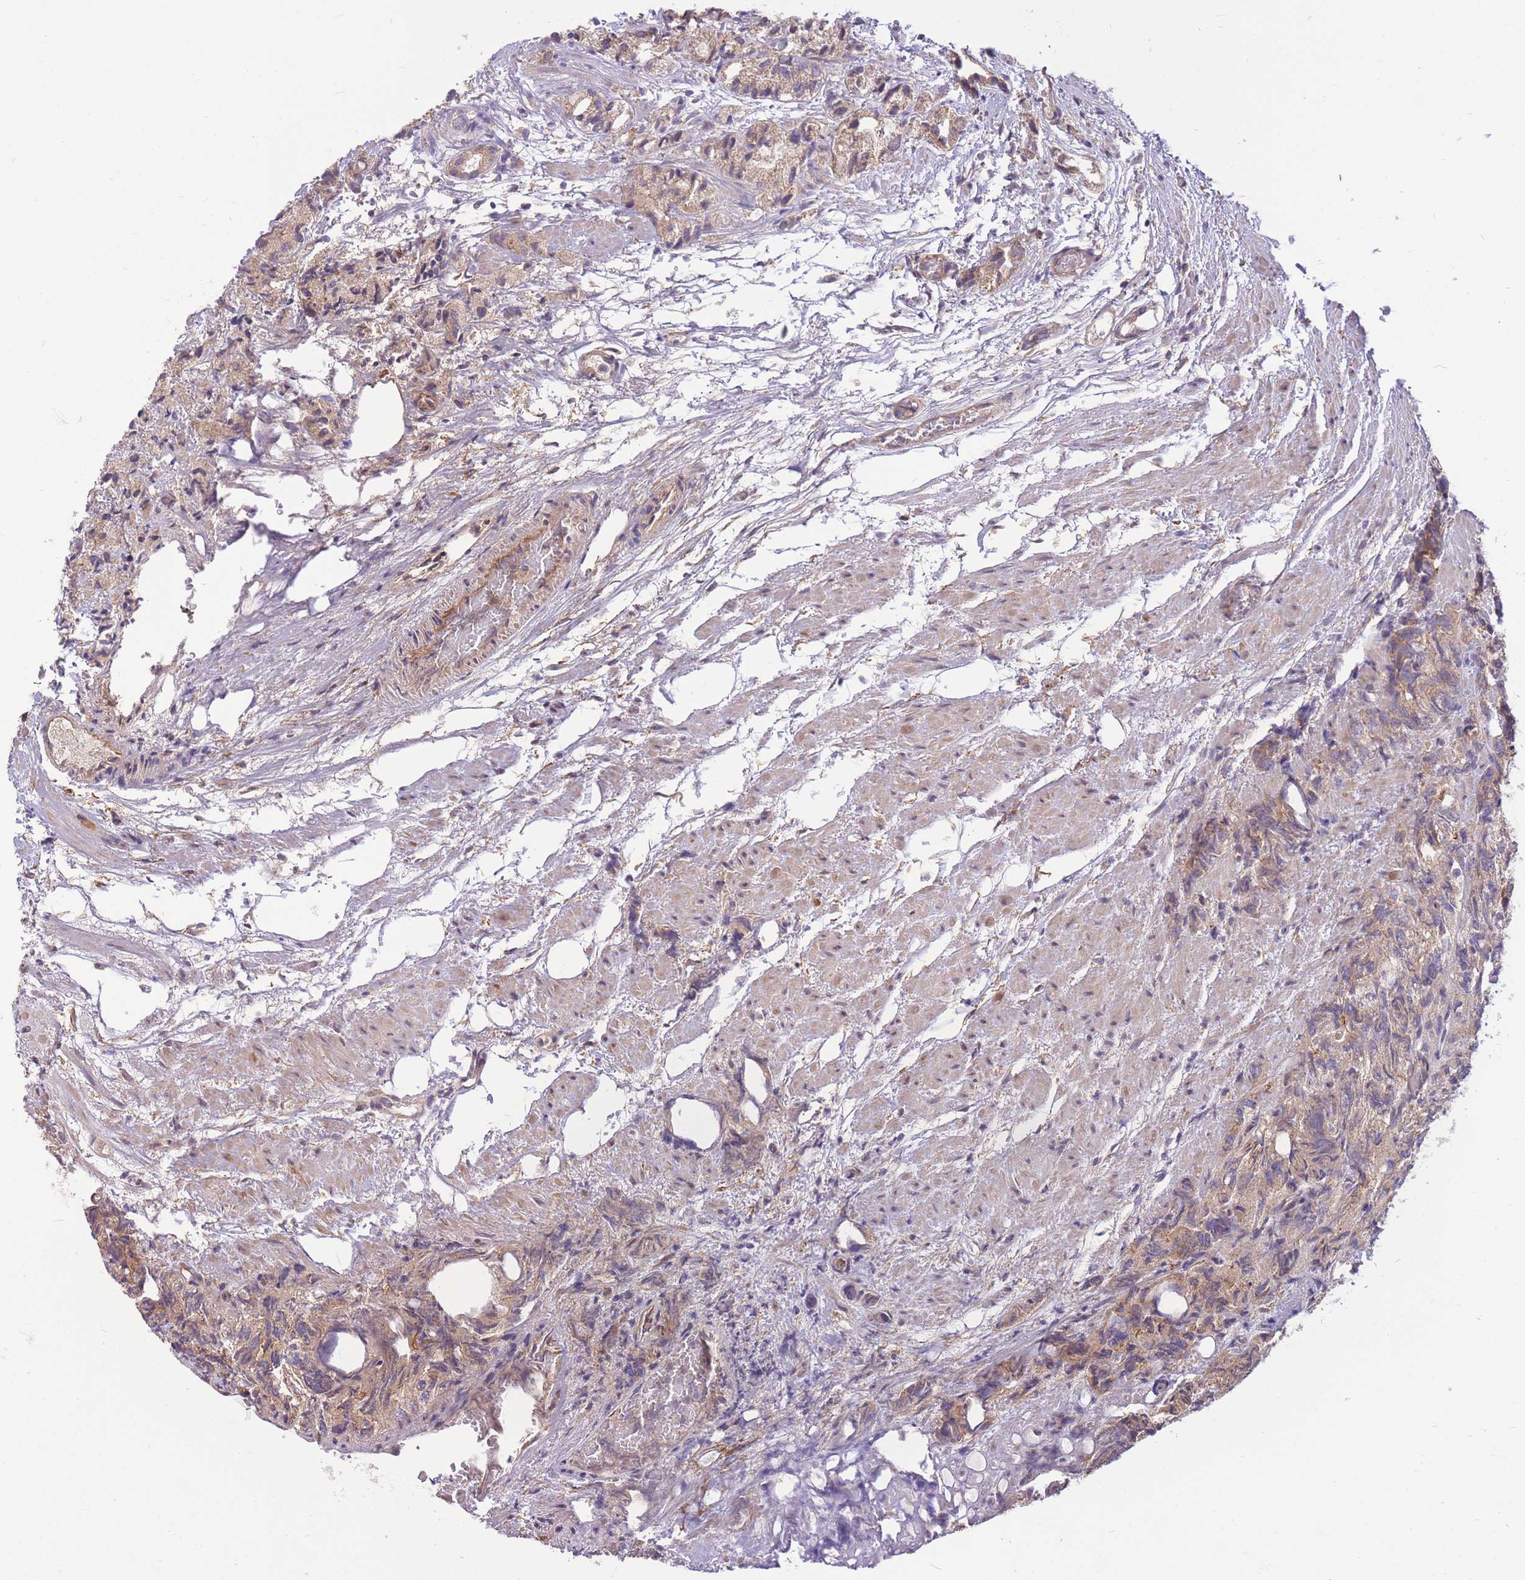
{"staining": {"intensity": "weak", "quantity": ">75%", "location": "cytoplasmic/membranous"}, "tissue": "prostate cancer", "cell_type": "Tumor cells", "image_type": "cancer", "snomed": [{"axis": "morphology", "description": "Adenocarcinoma, High grade"}, {"axis": "topography", "description": "Prostate"}], "caption": "Immunohistochemistry (DAB) staining of prostate adenocarcinoma (high-grade) reveals weak cytoplasmic/membranous protein positivity in approximately >75% of tumor cells. The protein of interest is shown in brown color, while the nuclei are stained blue.", "gene": "GMNN", "patient": {"sex": "male", "age": 82}}